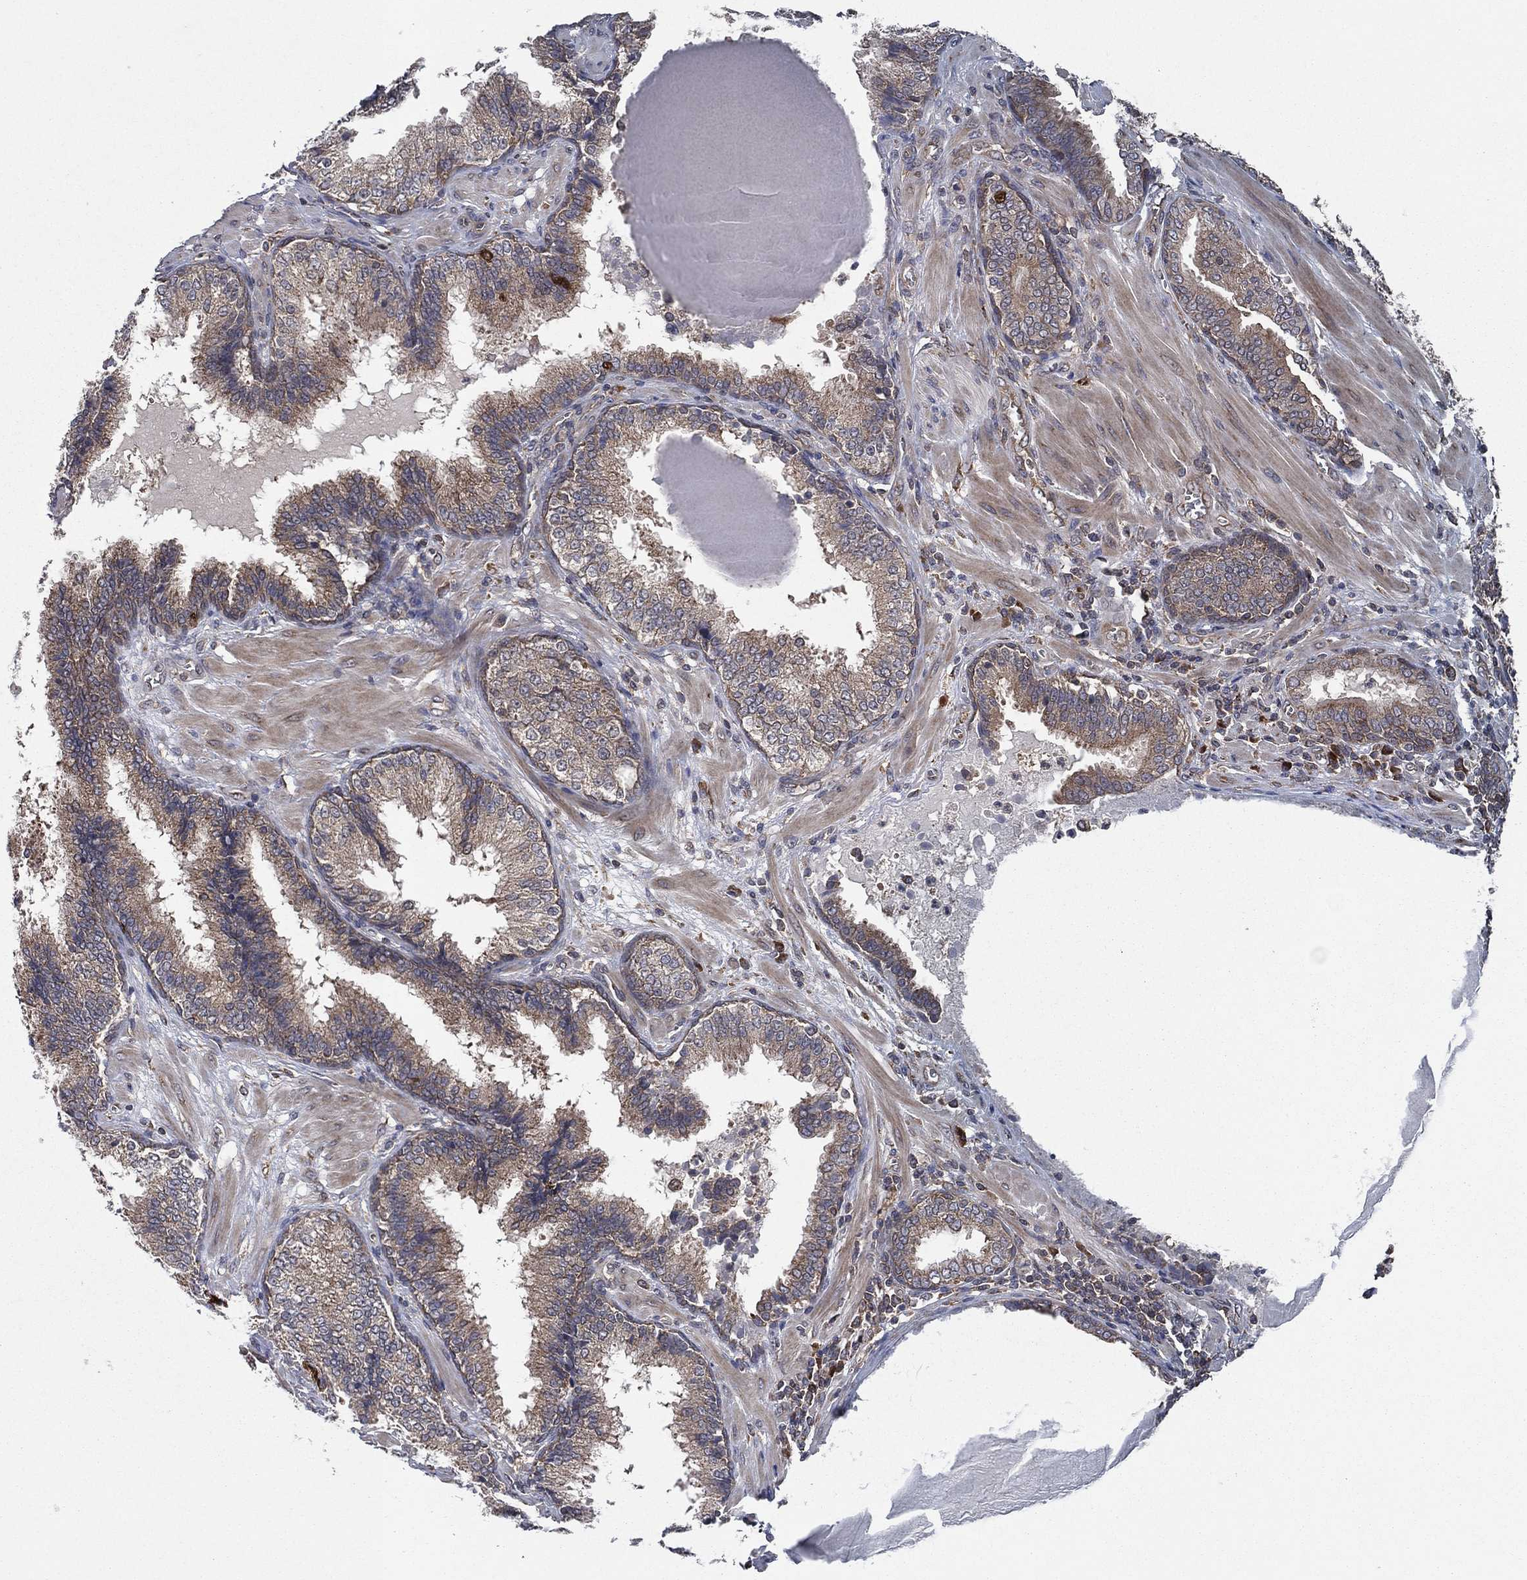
{"staining": {"intensity": "moderate", "quantity": "25%-75%", "location": "cytoplasmic/membranous"}, "tissue": "prostate cancer", "cell_type": "Tumor cells", "image_type": "cancer", "snomed": [{"axis": "morphology", "description": "Adenocarcinoma, NOS"}, {"axis": "topography", "description": "Prostate"}], "caption": "Prostate cancer (adenocarcinoma) stained with immunohistochemistry (IHC) reveals moderate cytoplasmic/membranous staining in approximately 25%-75% of tumor cells.", "gene": "C2orf76", "patient": {"sex": "male", "age": 57}}